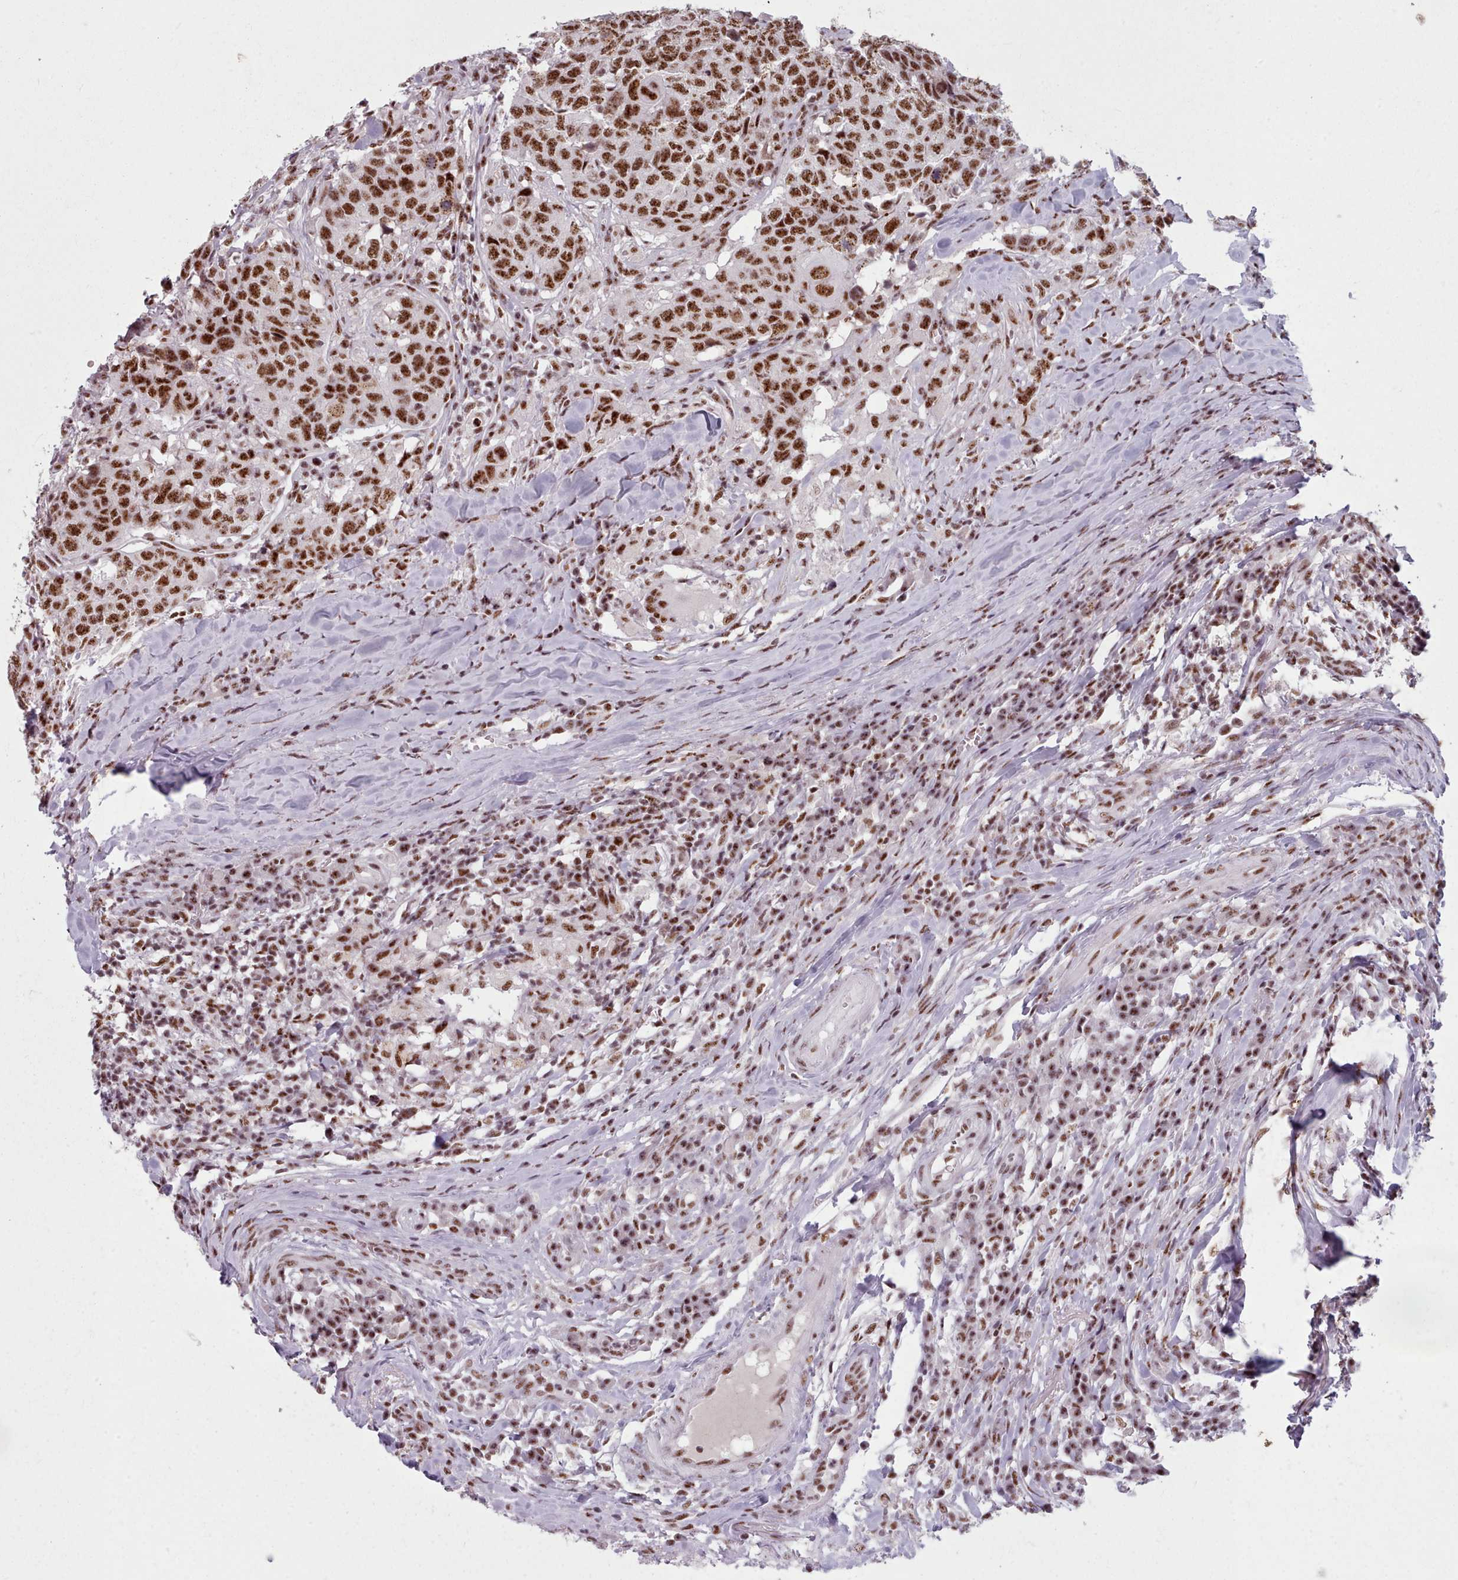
{"staining": {"intensity": "strong", "quantity": ">75%", "location": "nuclear"}, "tissue": "head and neck cancer", "cell_type": "Tumor cells", "image_type": "cancer", "snomed": [{"axis": "morphology", "description": "Normal tissue, NOS"}, {"axis": "morphology", "description": "Squamous cell carcinoma, NOS"}, {"axis": "topography", "description": "Skeletal muscle"}, {"axis": "topography", "description": "Vascular tissue"}, {"axis": "topography", "description": "Peripheral nerve tissue"}, {"axis": "topography", "description": "Head-Neck"}], "caption": "Strong nuclear expression is seen in approximately >75% of tumor cells in head and neck cancer (squamous cell carcinoma).", "gene": "SRRM1", "patient": {"sex": "male", "age": 66}}